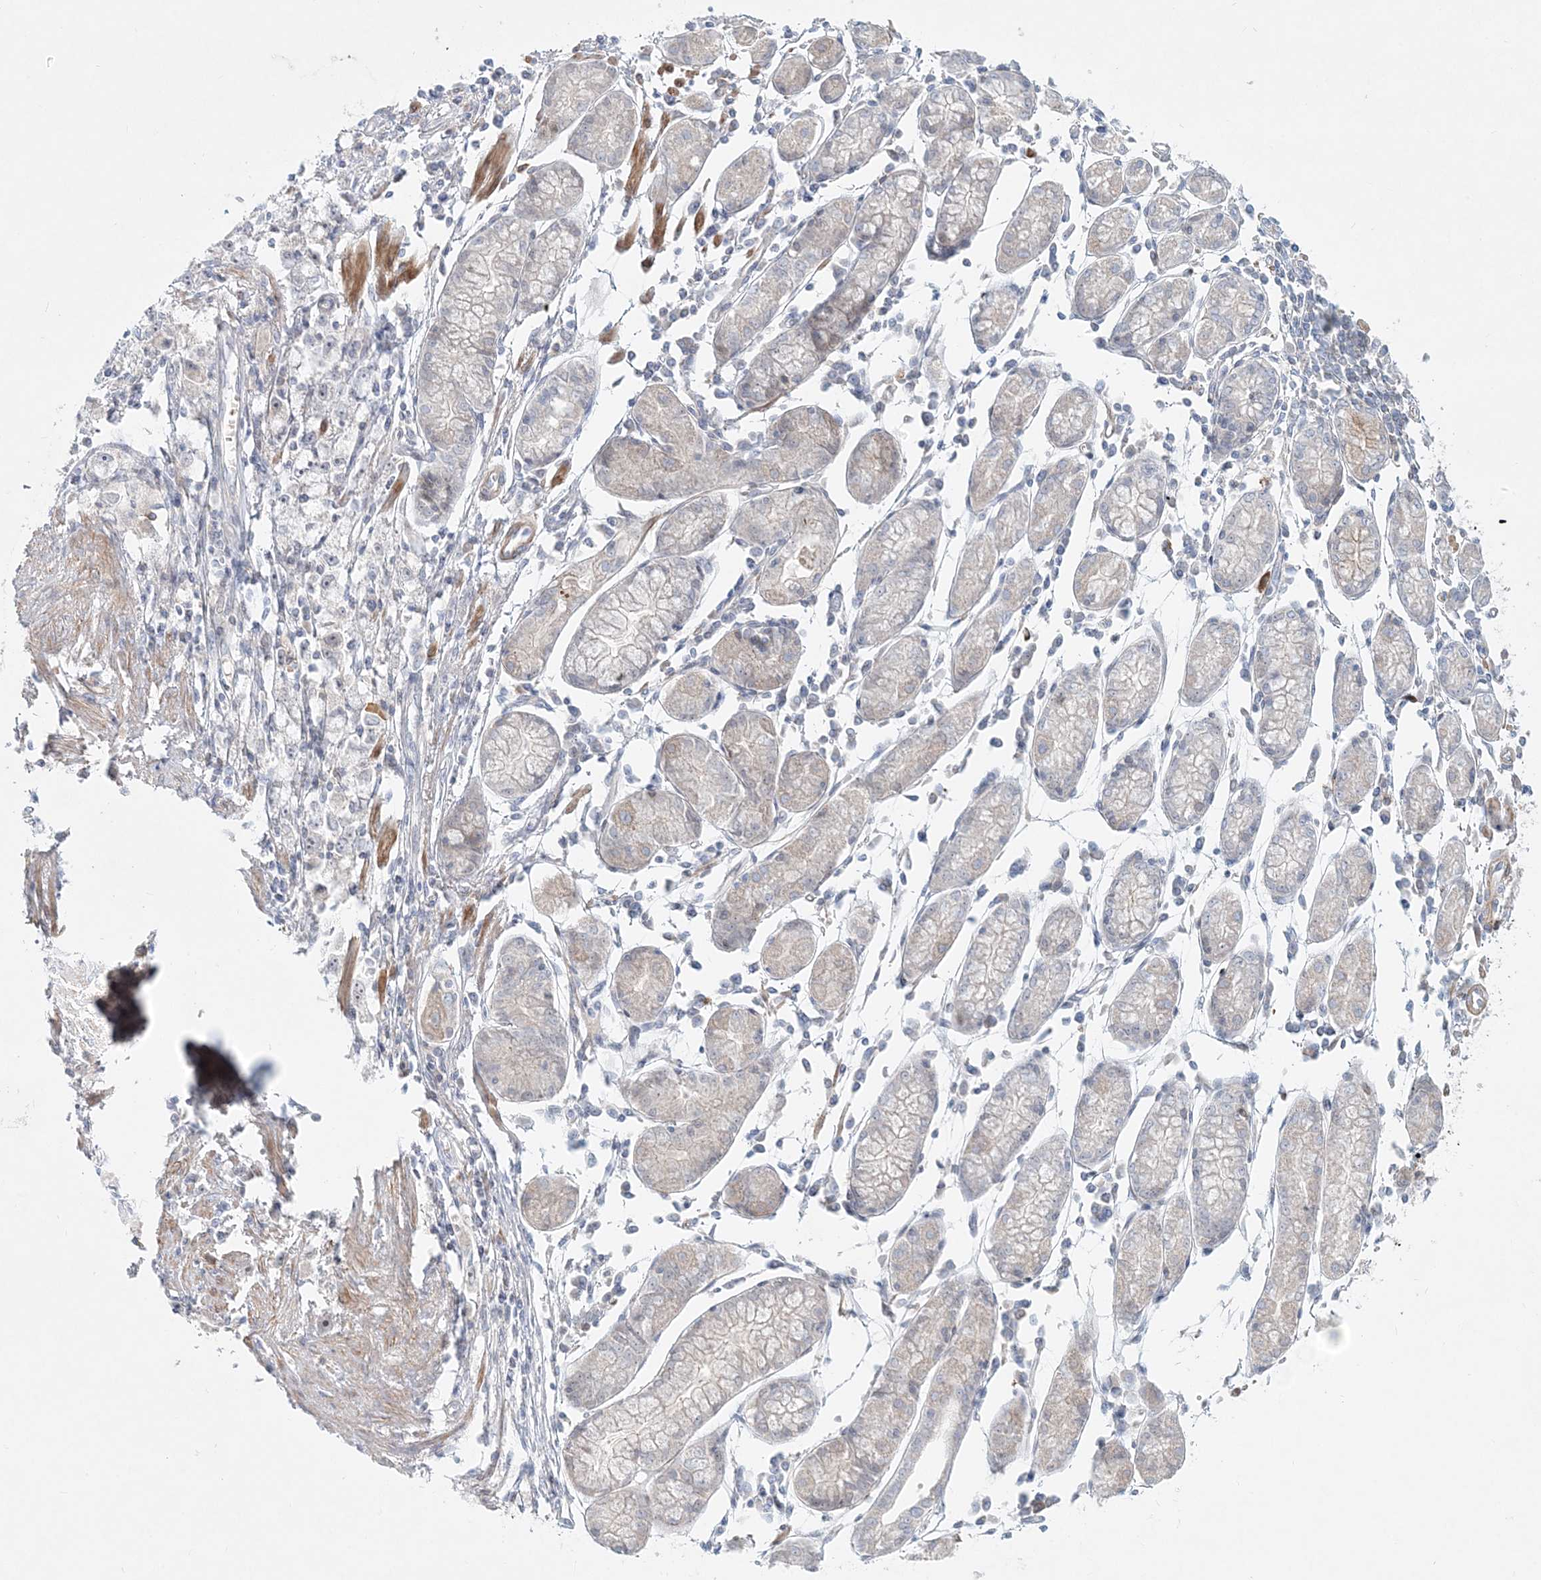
{"staining": {"intensity": "negative", "quantity": "none", "location": "none"}, "tissue": "stomach cancer", "cell_type": "Tumor cells", "image_type": "cancer", "snomed": [{"axis": "morphology", "description": "Adenocarcinoma, NOS"}, {"axis": "topography", "description": "Stomach"}], "caption": "The image demonstrates no staining of tumor cells in stomach cancer.", "gene": "DNAH5", "patient": {"sex": "female", "age": 59}}